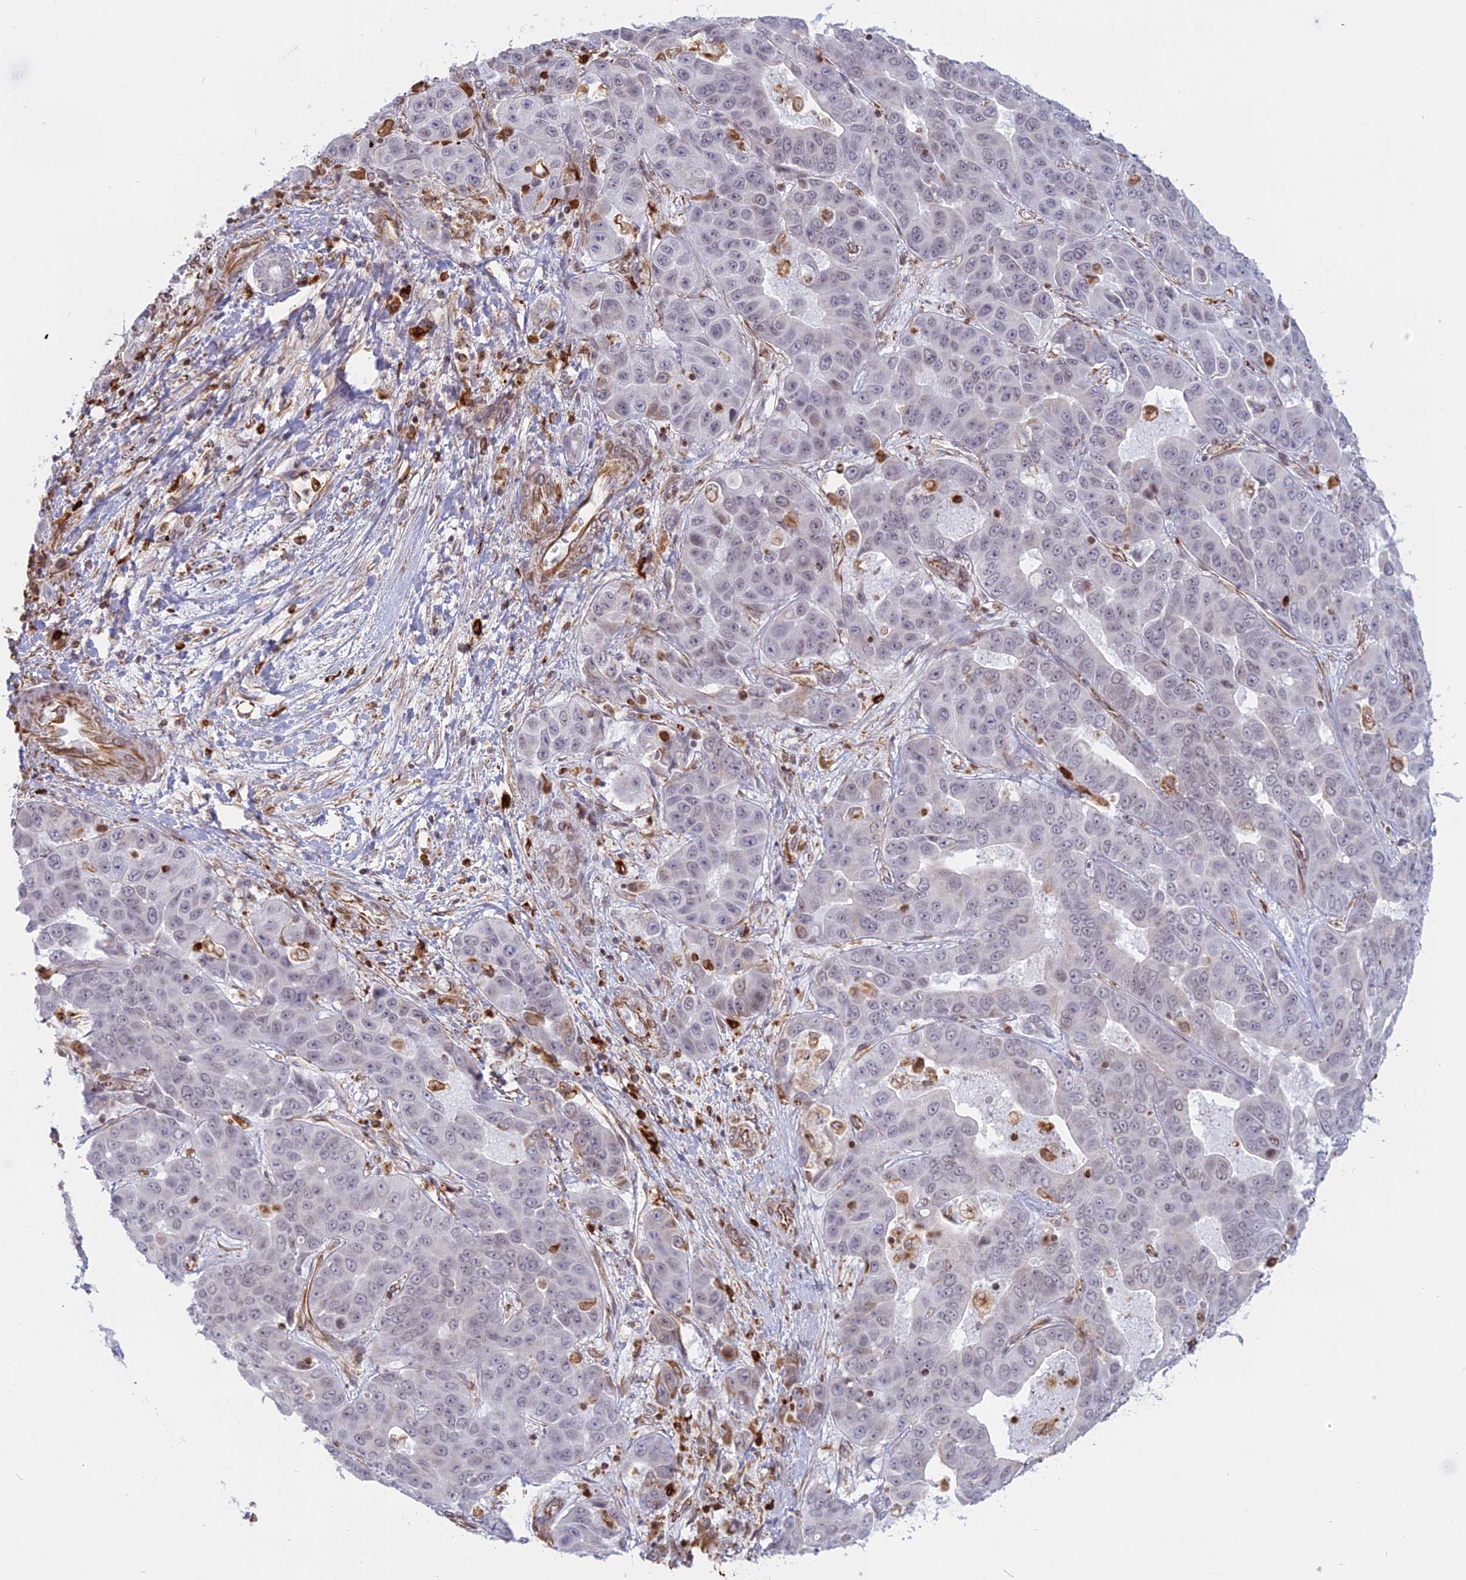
{"staining": {"intensity": "negative", "quantity": "none", "location": "none"}, "tissue": "liver cancer", "cell_type": "Tumor cells", "image_type": "cancer", "snomed": [{"axis": "morphology", "description": "Cholangiocarcinoma"}, {"axis": "topography", "description": "Liver"}], "caption": "Tumor cells are negative for brown protein staining in liver cholangiocarcinoma.", "gene": "APOBR", "patient": {"sex": "female", "age": 52}}